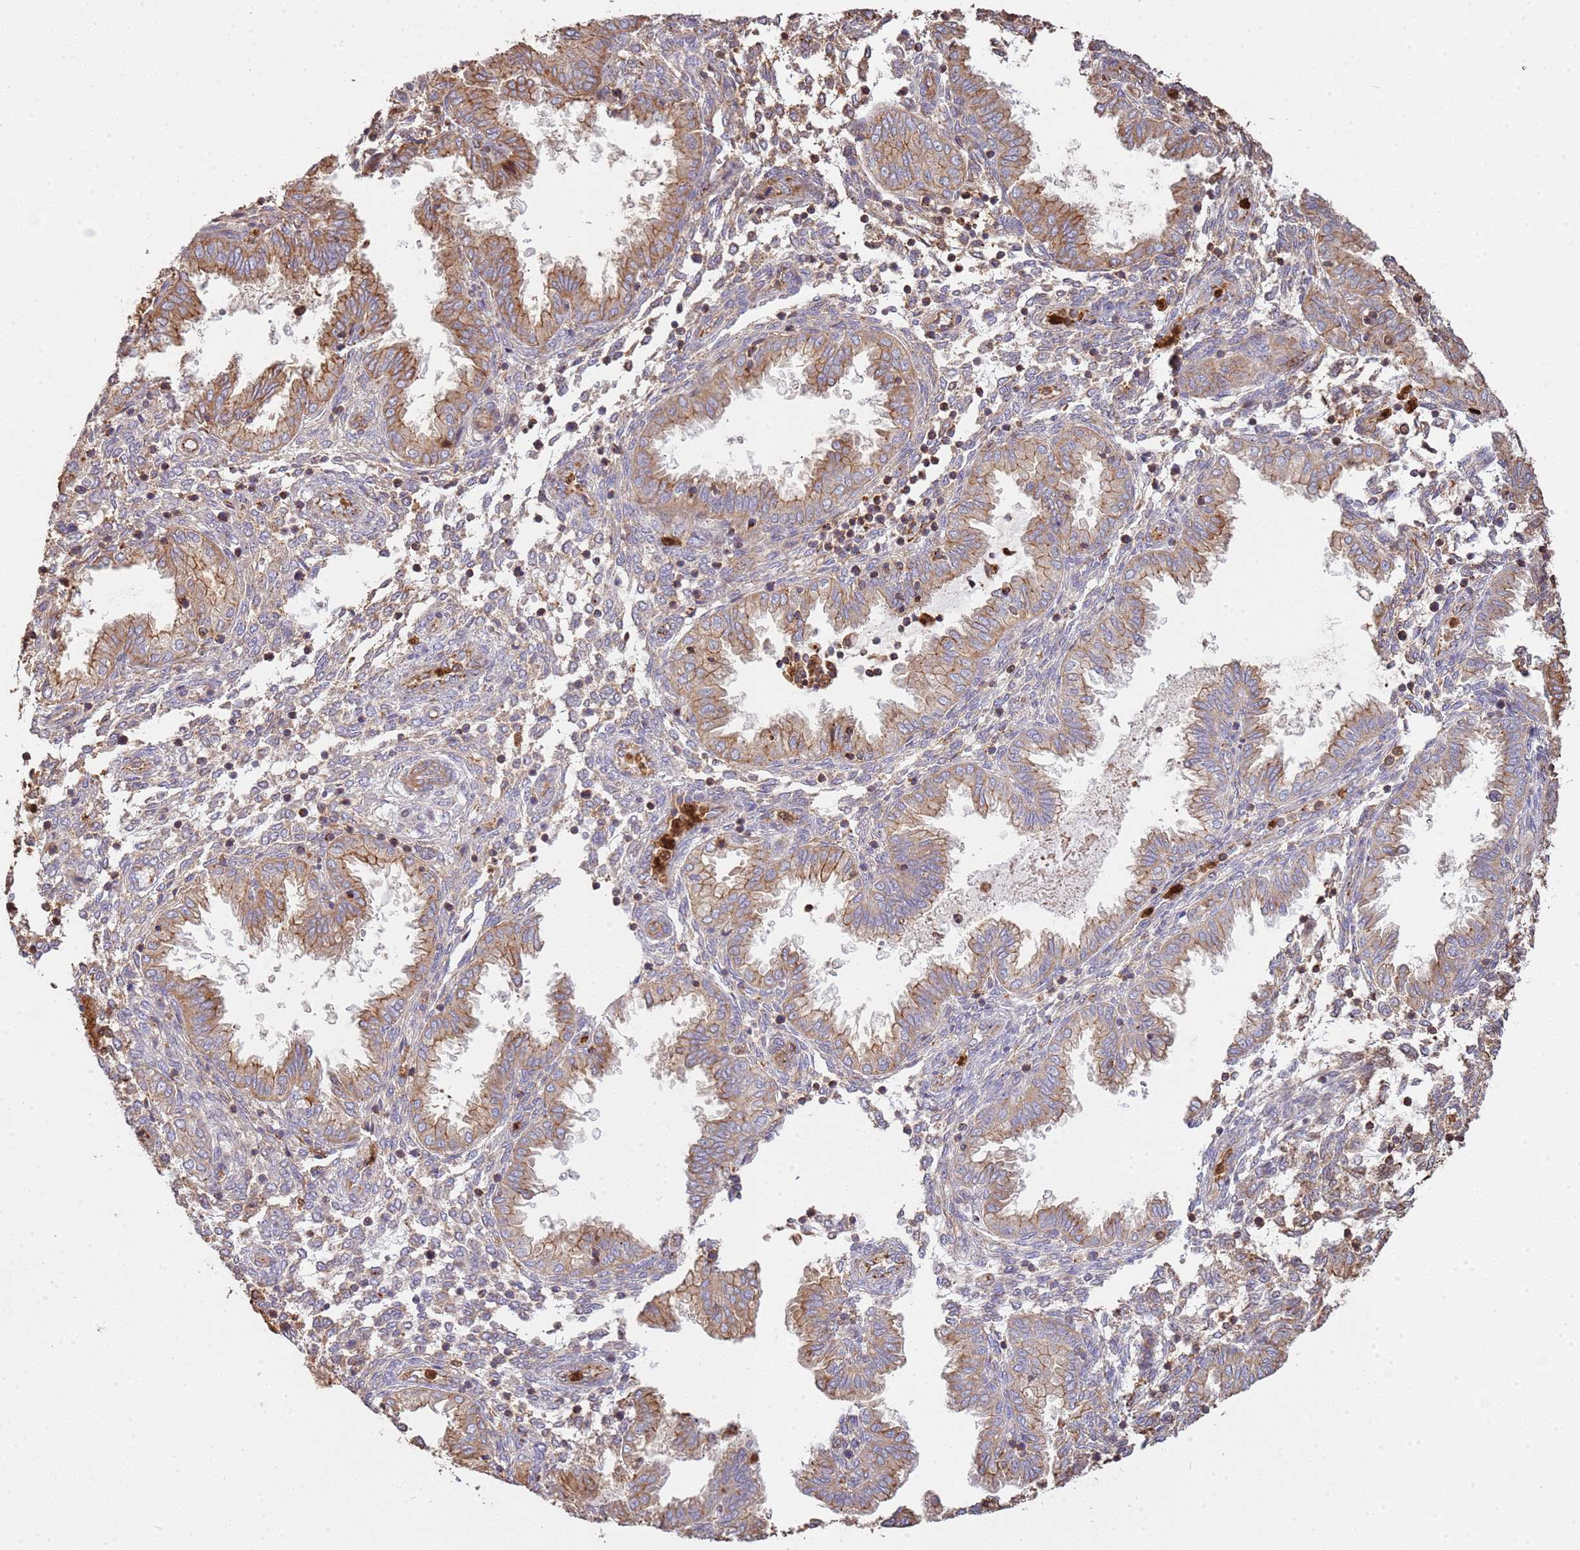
{"staining": {"intensity": "weak", "quantity": "<25%", "location": "cytoplasmic/membranous"}, "tissue": "endometrium", "cell_type": "Cells in endometrial stroma", "image_type": "normal", "snomed": [{"axis": "morphology", "description": "Normal tissue, NOS"}, {"axis": "topography", "description": "Endometrium"}], "caption": "A high-resolution histopathology image shows immunohistochemistry staining of benign endometrium, which displays no significant positivity in cells in endometrial stroma.", "gene": "NDUFAF4", "patient": {"sex": "female", "age": 33}}